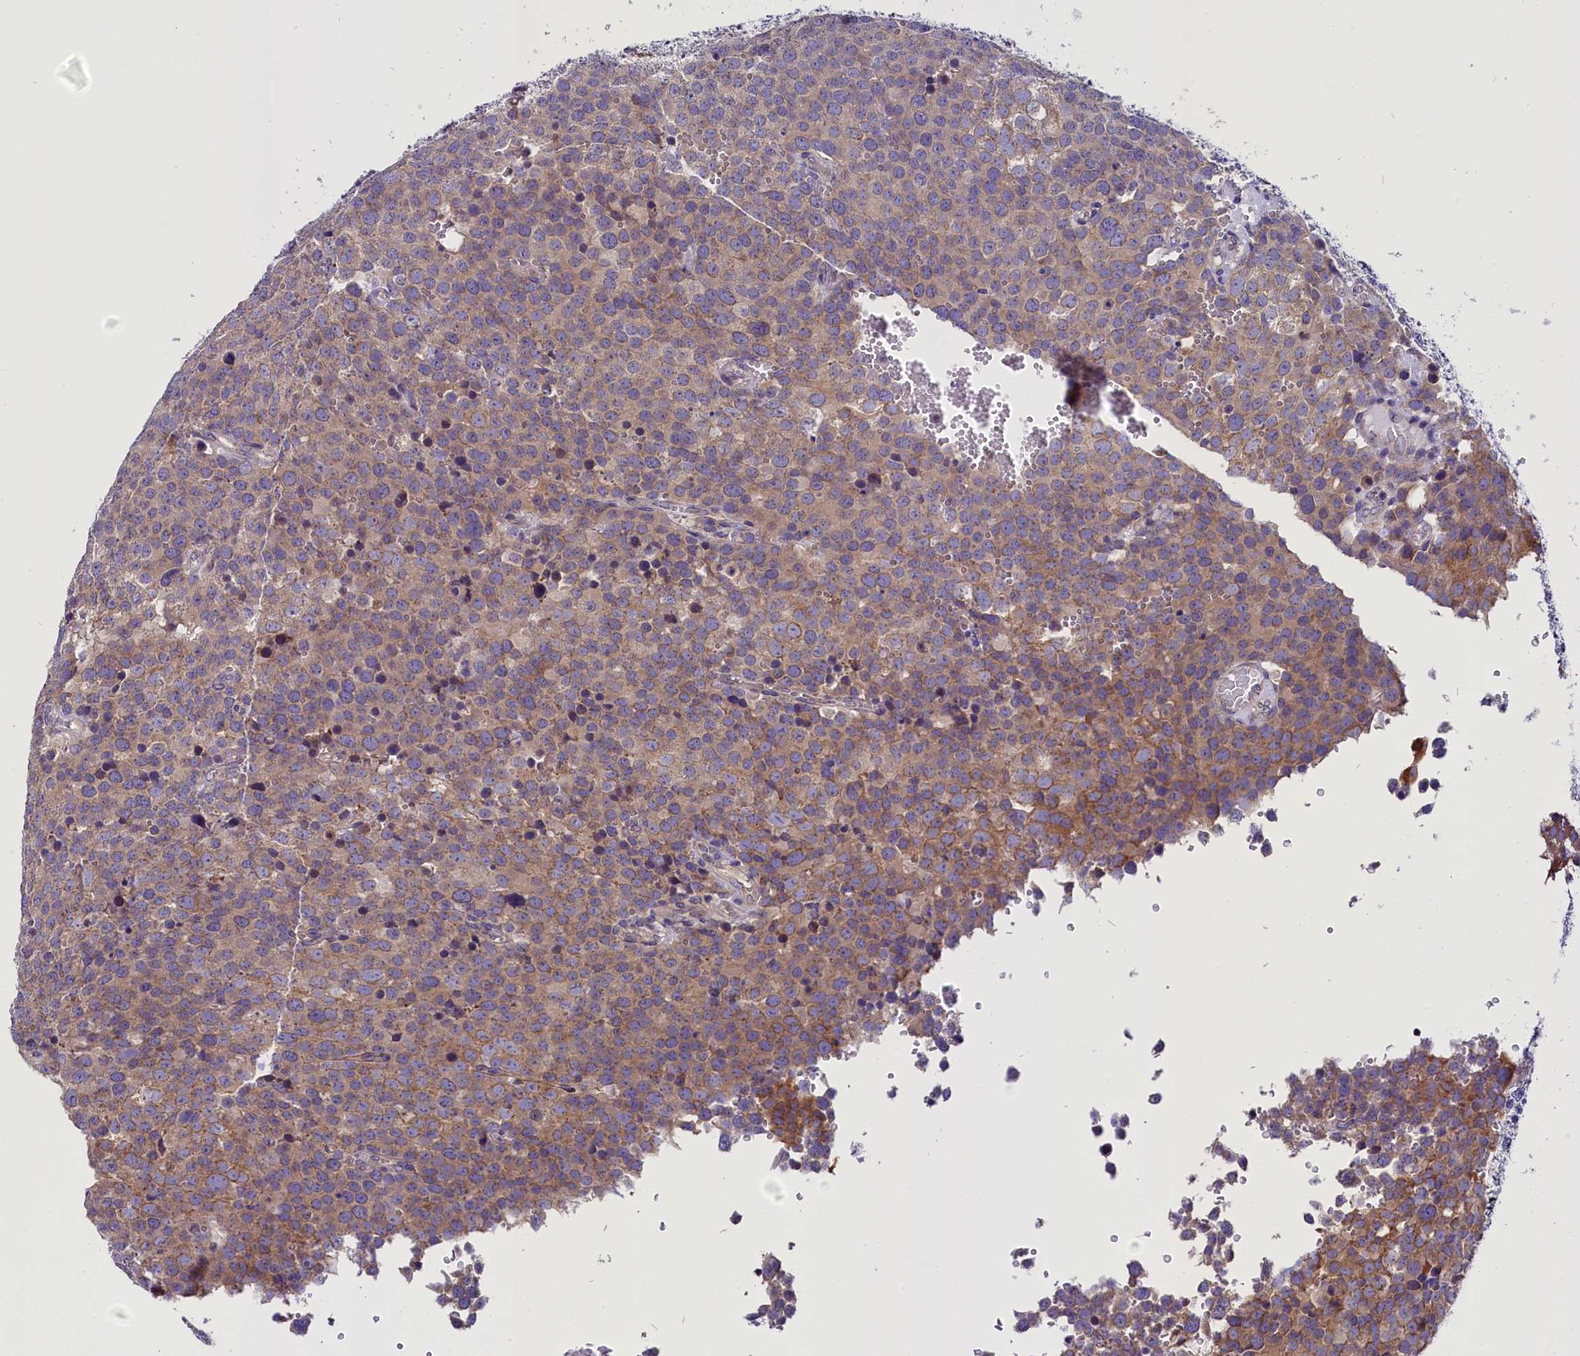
{"staining": {"intensity": "weak", "quantity": "25%-75%", "location": "cytoplasmic/membranous"}, "tissue": "testis cancer", "cell_type": "Tumor cells", "image_type": "cancer", "snomed": [{"axis": "morphology", "description": "Seminoma, NOS"}, {"axis": "topography", "description": "Testis"}], "caption": "A brown stain labels weak cytoplasmic/membranous staining of a protein in testis seminoma tumor cells.", "gene": "CEP170", "patient": {"sex": "male", "age": 71}}